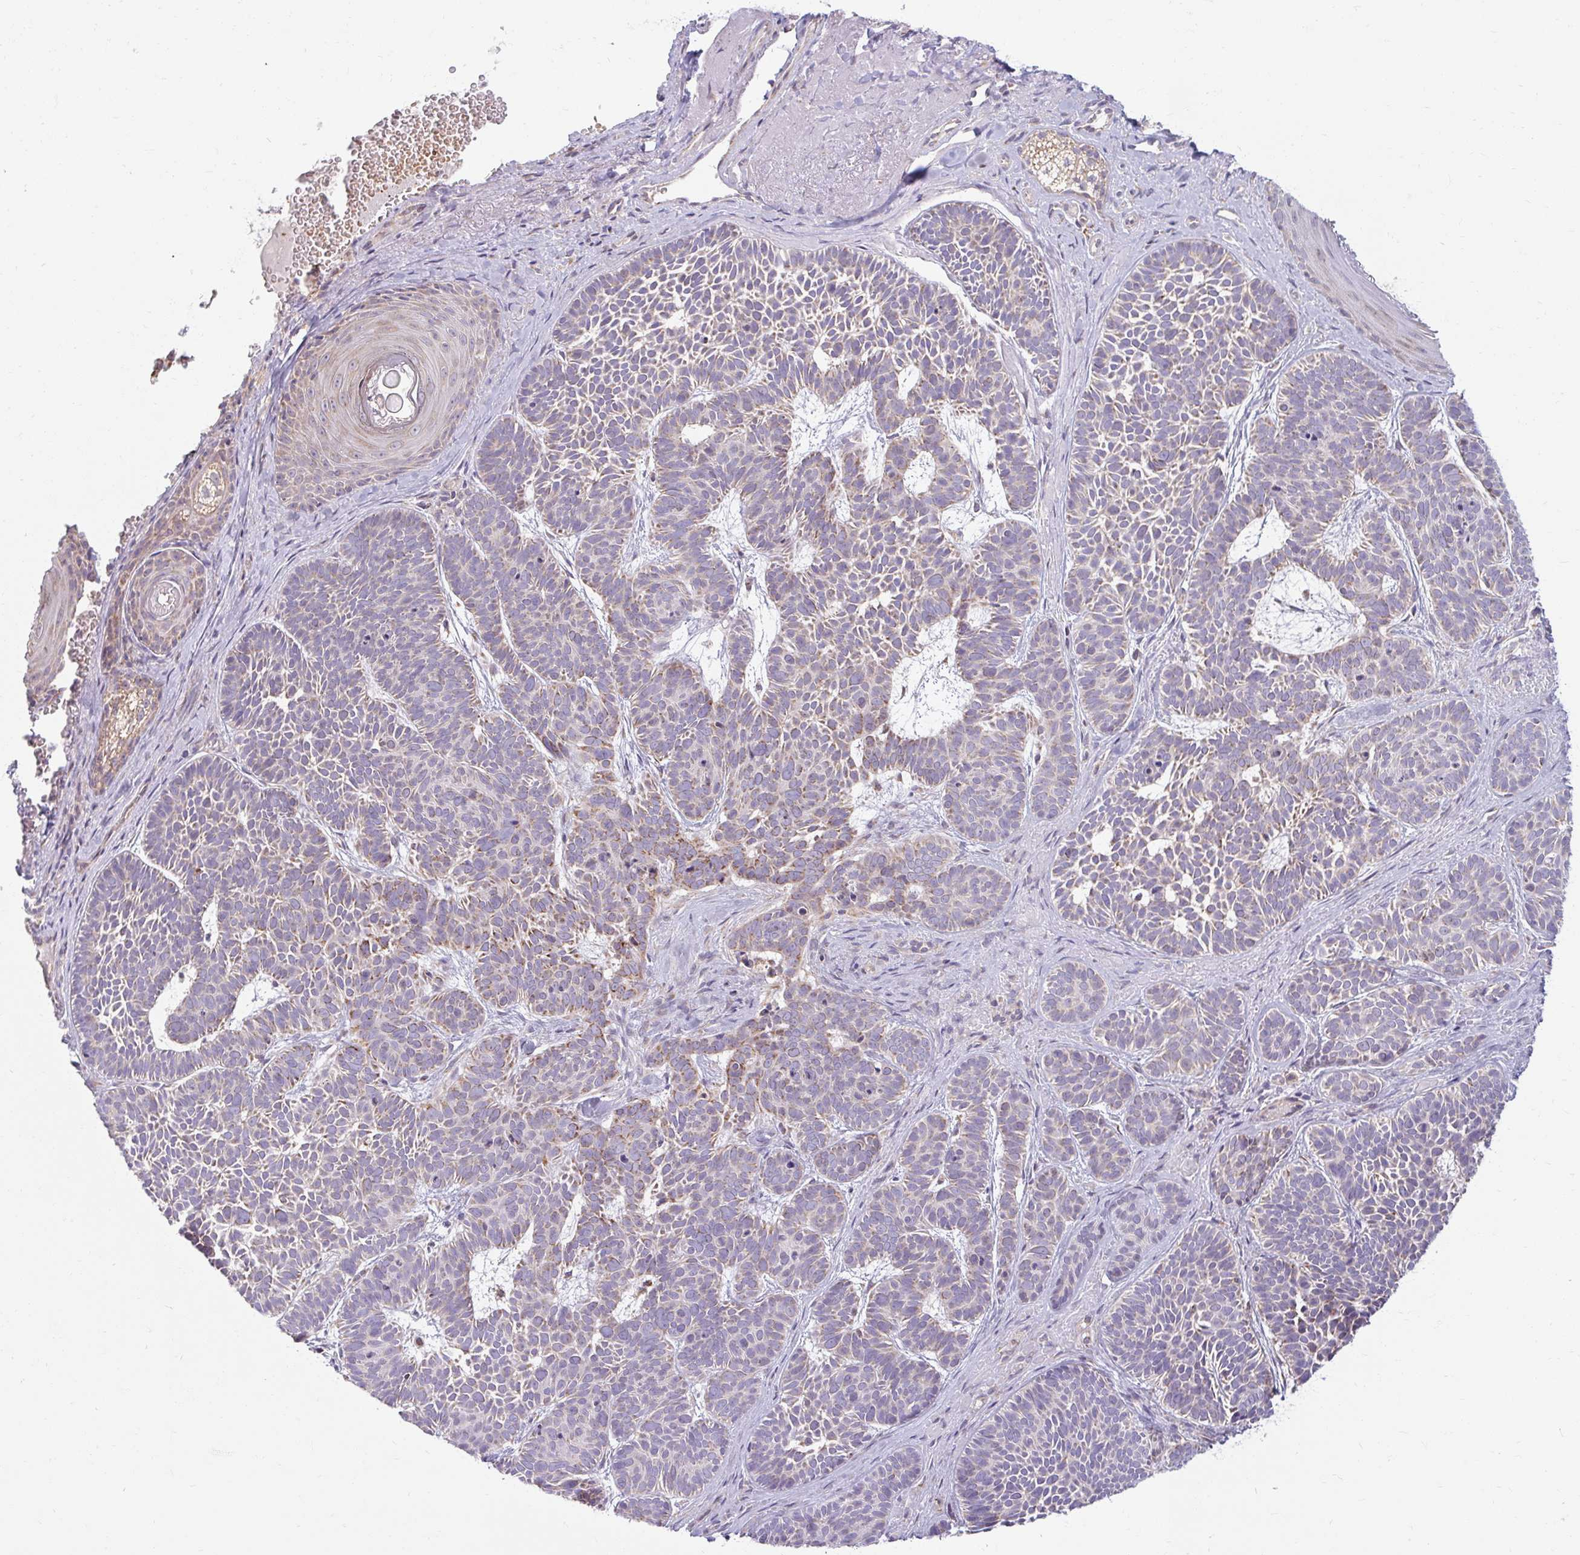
{"staining": {"intensity": "weak", "quantity": "<25%", "location": "cytoplasmic/membranous"}, "tissue": "skin cancer", "cell_type": "Tumor cells", "image_type": "cancer", "snomed": [{"axis": "morphology", "description": "Basal cell carcinoma"}, {"axis": "topography", "description": "Skin"}], "caption": "Immunohistochemistry image of skin cancer stained for a protein (brown), which displays no staining in tumor cells.", "gene": "SKP2", "patient": {"sex": "male", "age": 81}}